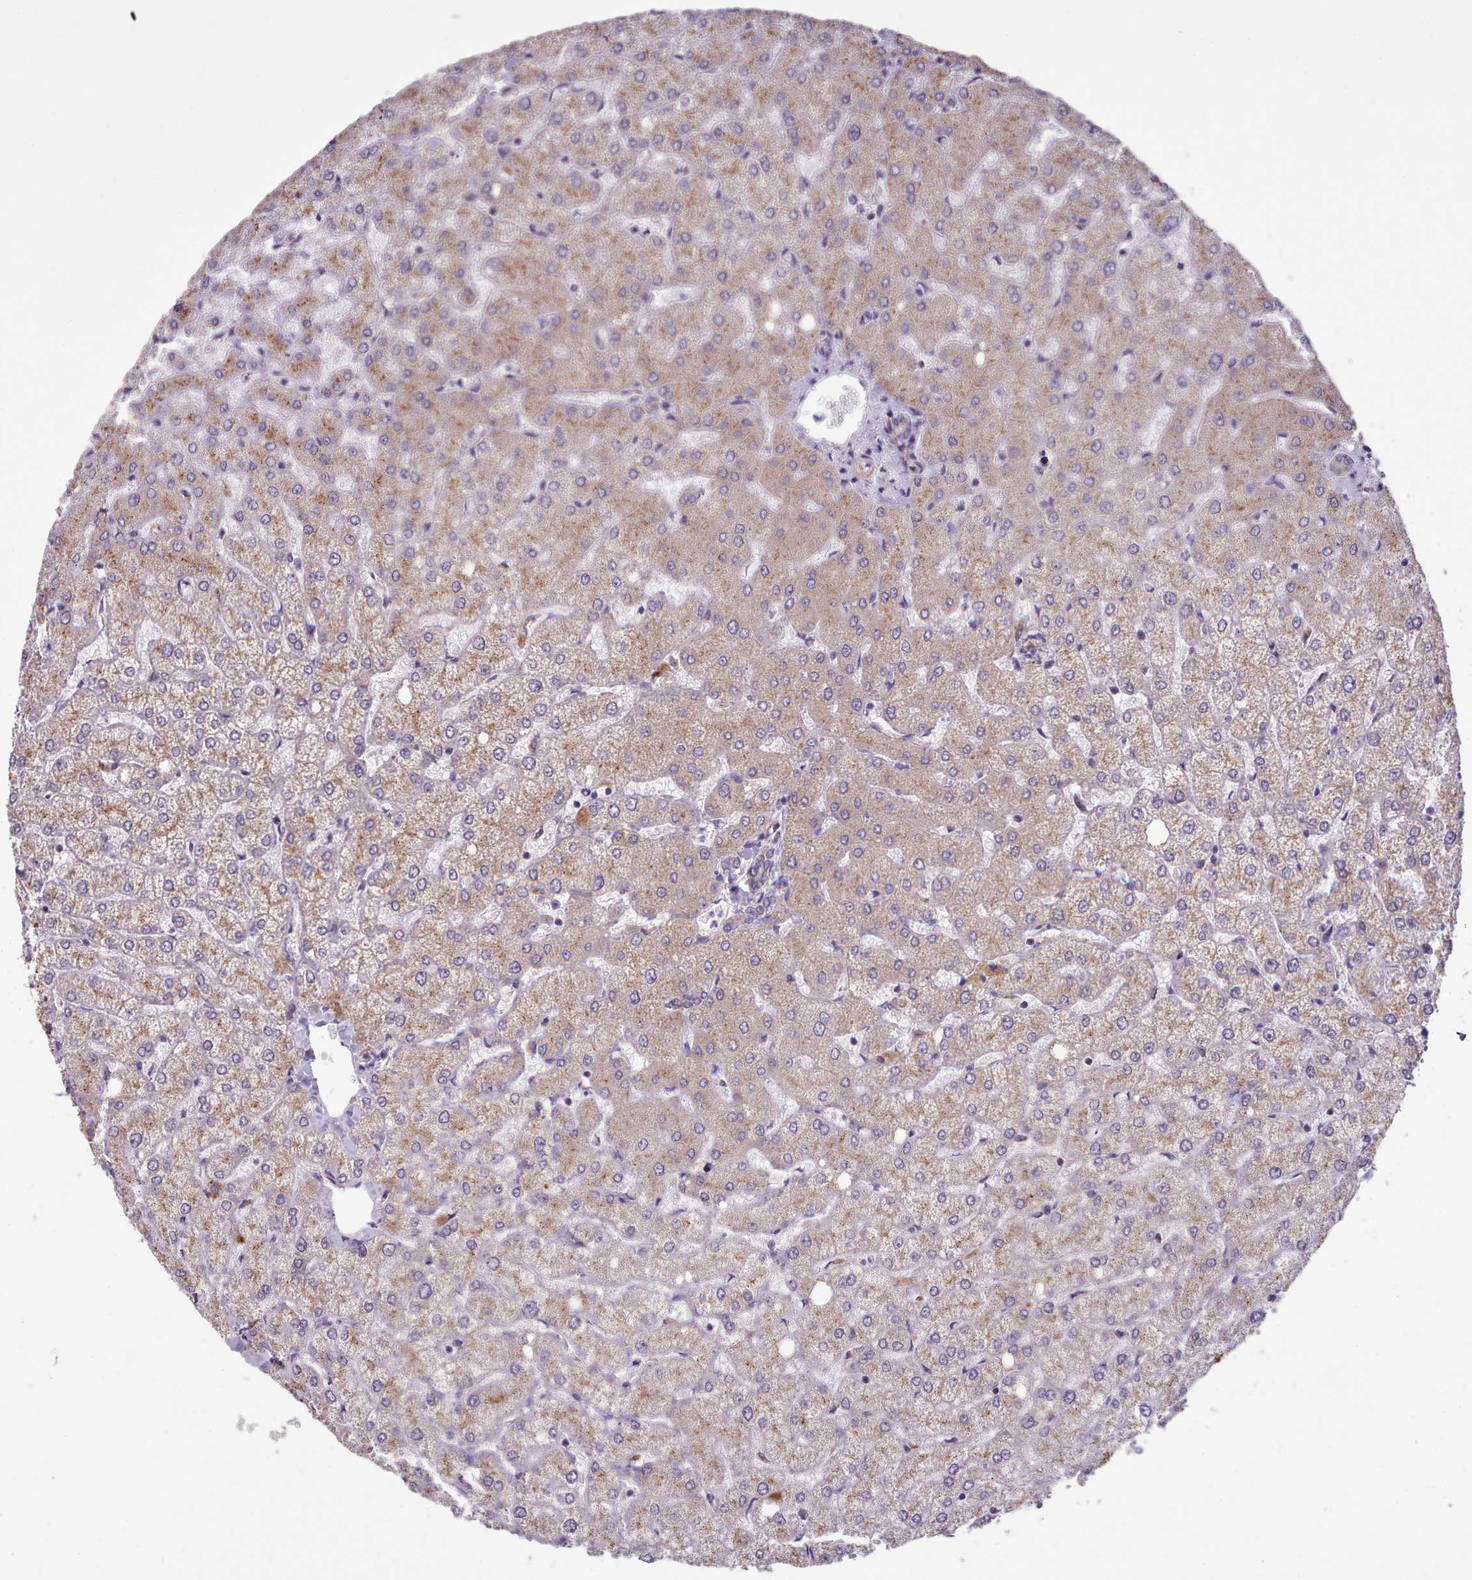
{"staining": {"intensity": "negative", "quantity": "none", "location": "none"}, "tissue": "liver", "cell_type": "Cholangiocytes", "image_type": "normal", "snomed": [{"axis": "morphology", "description": "Normal tissue, NOS"}, {"axis": "topography", "description": "Liver"}], "caption": "A high-resolution micrograph shows immunohistochemistry staining of unremarkable liver, which displays no significant staining in cholangiocytes. (DAB (3,3'-diaminobenzidine) immunohistochemistry (IHC), high magnification).", "gene": "FKBP10", "patient": {"sex": "female", "age": 54}}